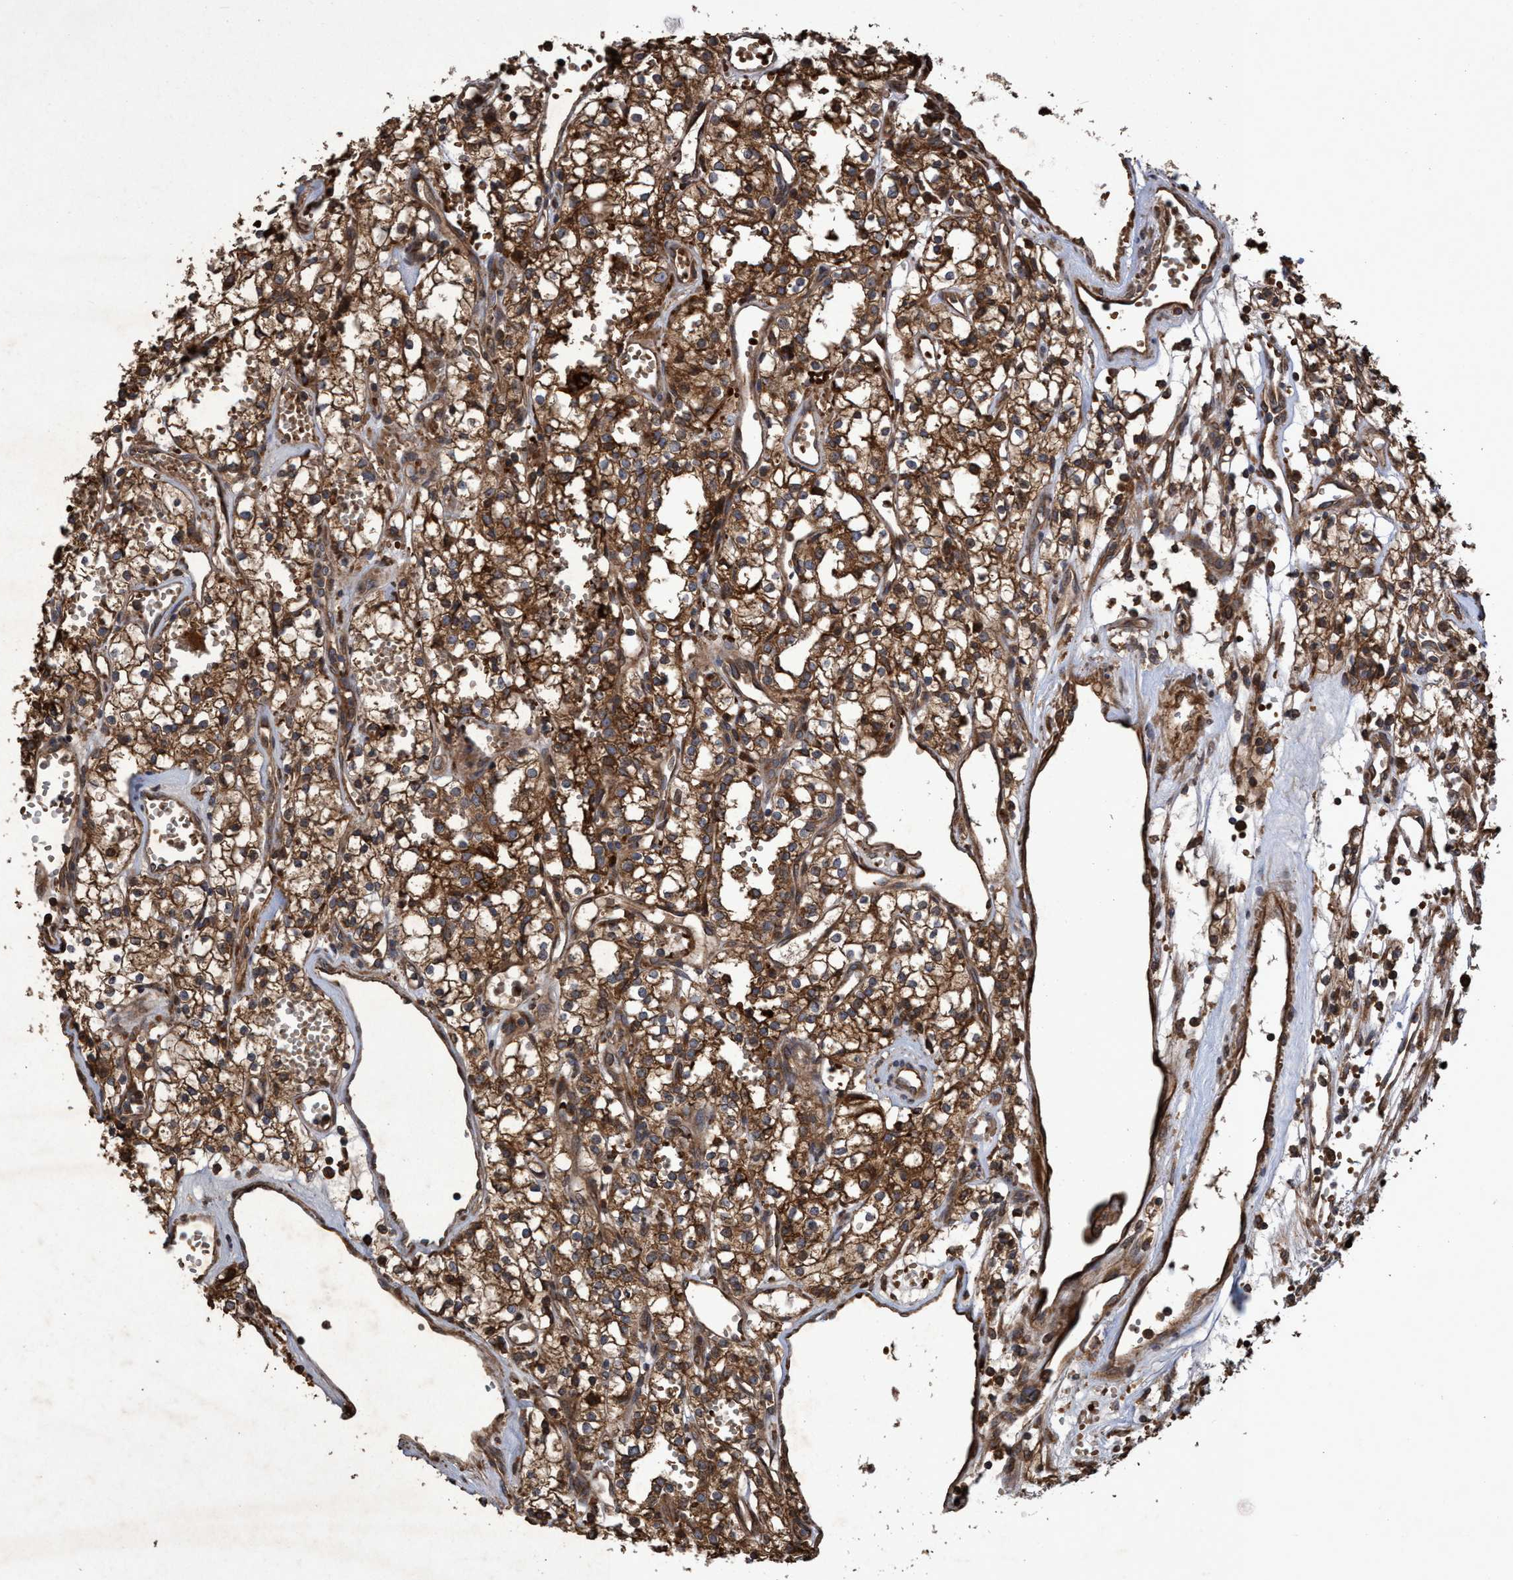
{"staining": {"intensity": "moderate", "quantity": ">75%", "location": "cytoplasmic/membranous"}, "tissue": "renal cancer", "cell_type": "Tumor cells", "image_type": "cancer", "snomed": [{"axis": "morphology", "description": "Adenocarcinoma, NOS"}, {"axis": "topography", "description": "Kidney"}], "caption": "IHC of human renal cancer shows medium levels of moderate cytoplasmic/membranous staining in approximately >75% of tumor cells.", "gene": "CHMP6", "patient": {"sex": "male", "age": 59}}